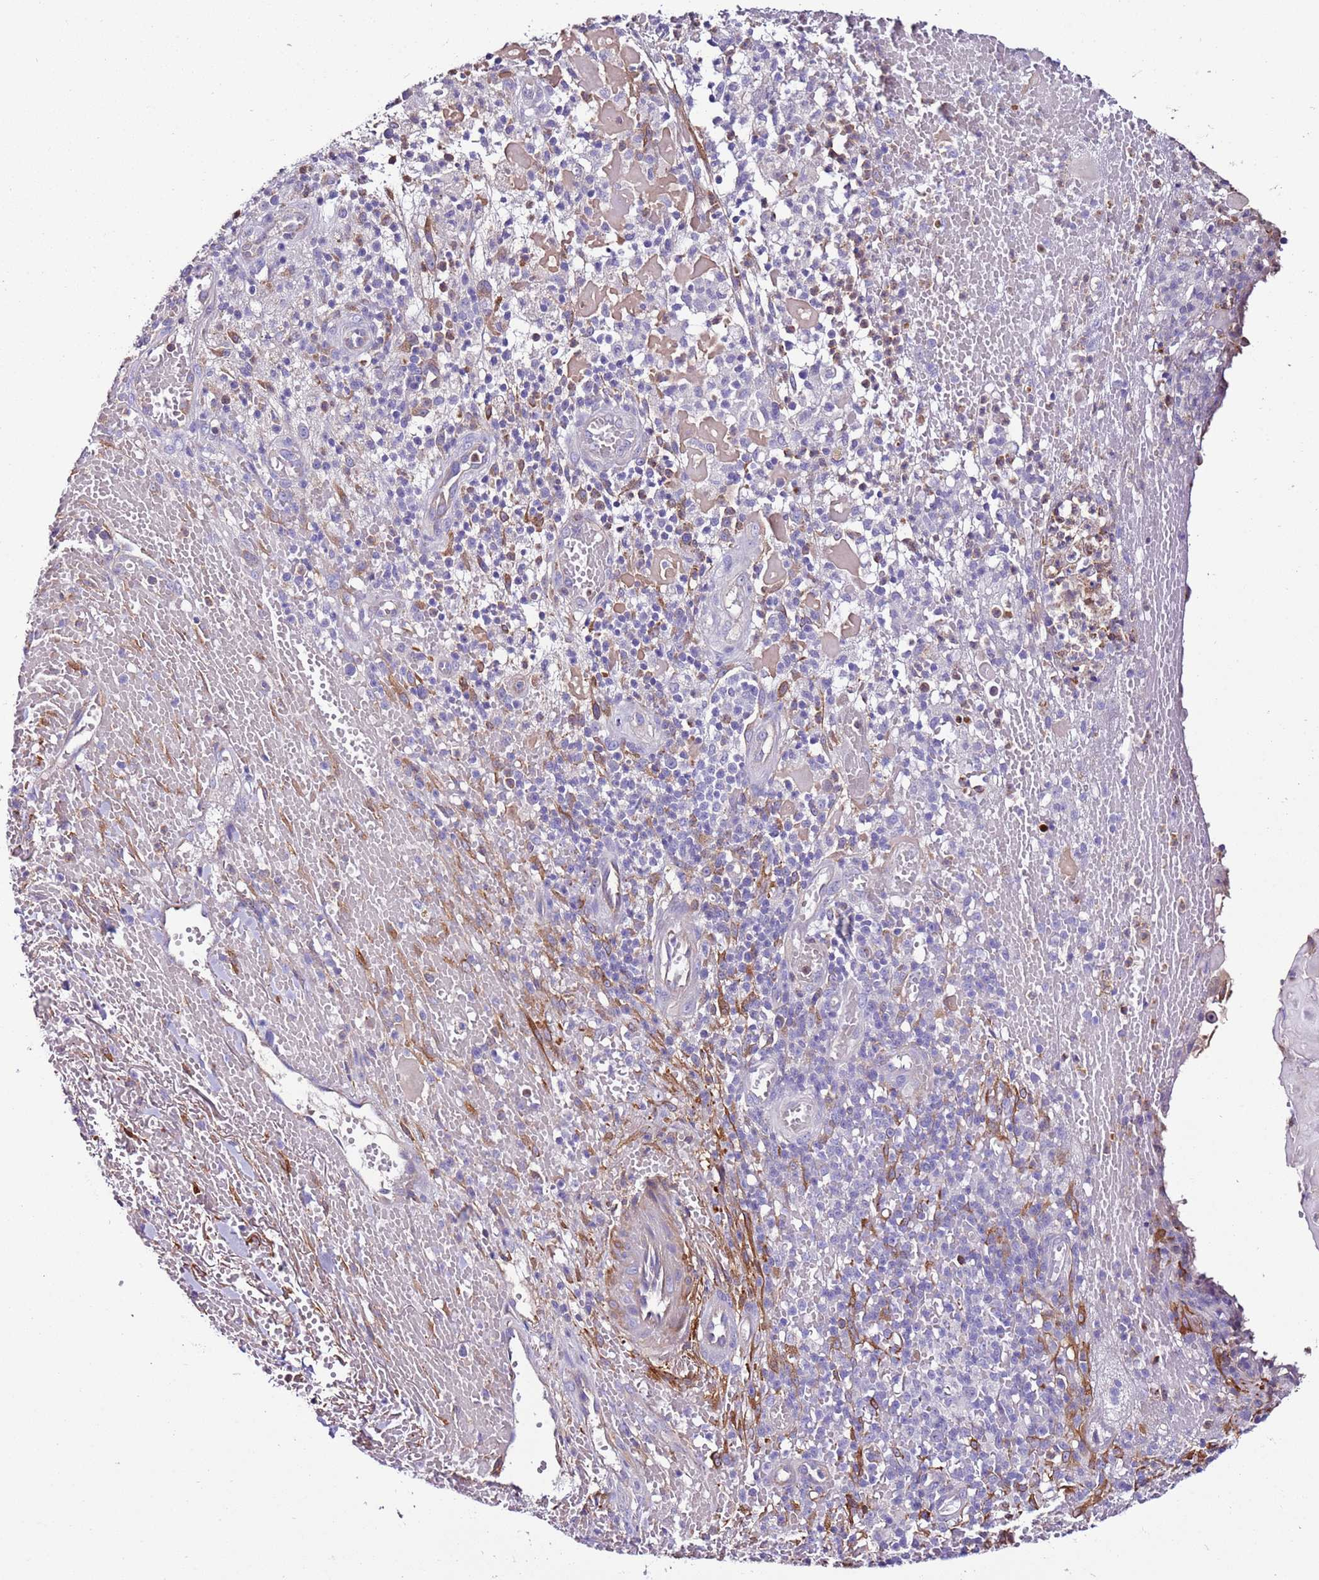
{"staining": {"intensity": "negative", "quantity": "none", "location": "none"}, "tissue": "skin cancer", "cell_type": "Tumor cells", "image_type": "cancer", "snomed": [{"axis": "morphology", "description": "Normal tissue, NOS"}, {"axis": "morphology", "description": "Squamous cell carcinoma, NOS"}, {"axis": "topography", "description": "Skin"}, {"axis": "topography", "description": "Cartilage tissue"}], "caption": "Histopathology image shows no protein positivity in tumor cells of skin cancer tissue.", "gene": "FAM174C", "patient": {"sex": "female", "age": 79}}